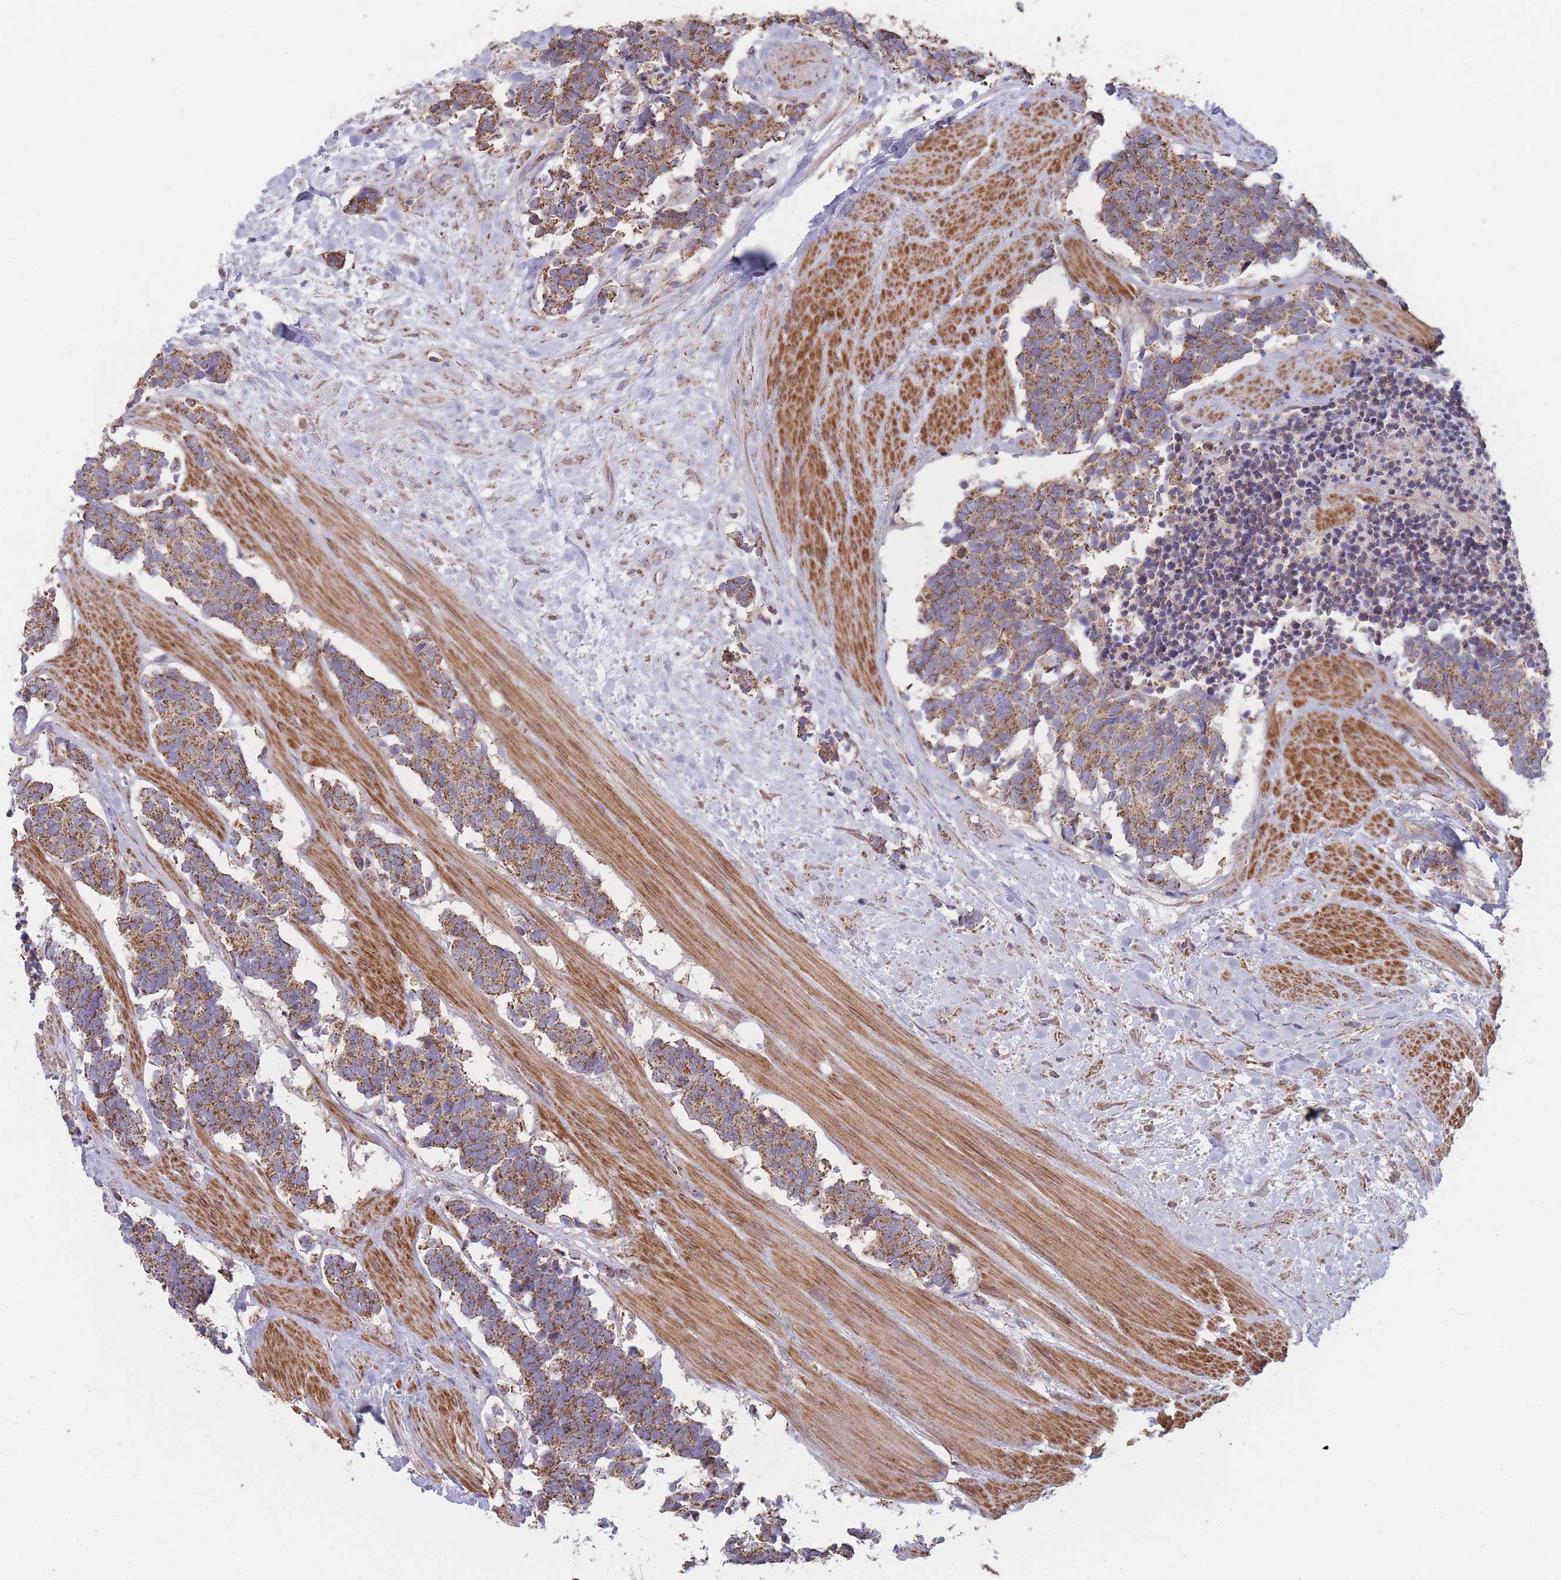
{"staining": {"intensity": "moderate", "quantity": ">75%", "location": "cytoplasmic/membranous"}, "tissue": "carcinoid", "cell_type": "Tumor cells", "image_type": "cancer", "snomed": [{"axis": "morphology", "description": "Carcinoma, NOS"}, {"axis": "morphology", "description": "Carcinoid, malignant, NOS"}, {"axis": "topography", "description": "Prostate"}], "caption": "Immunohistochemistry (IHC) (DAB (3,3'-diaminobenzidine)) staining of carcinoid (malignant) exhibits moderate cytoplasmic/membranous protein positivity in about >75% of tumor cells.", "gene": "KIF16B", "patient": {"sex": "male", "age": 57}}